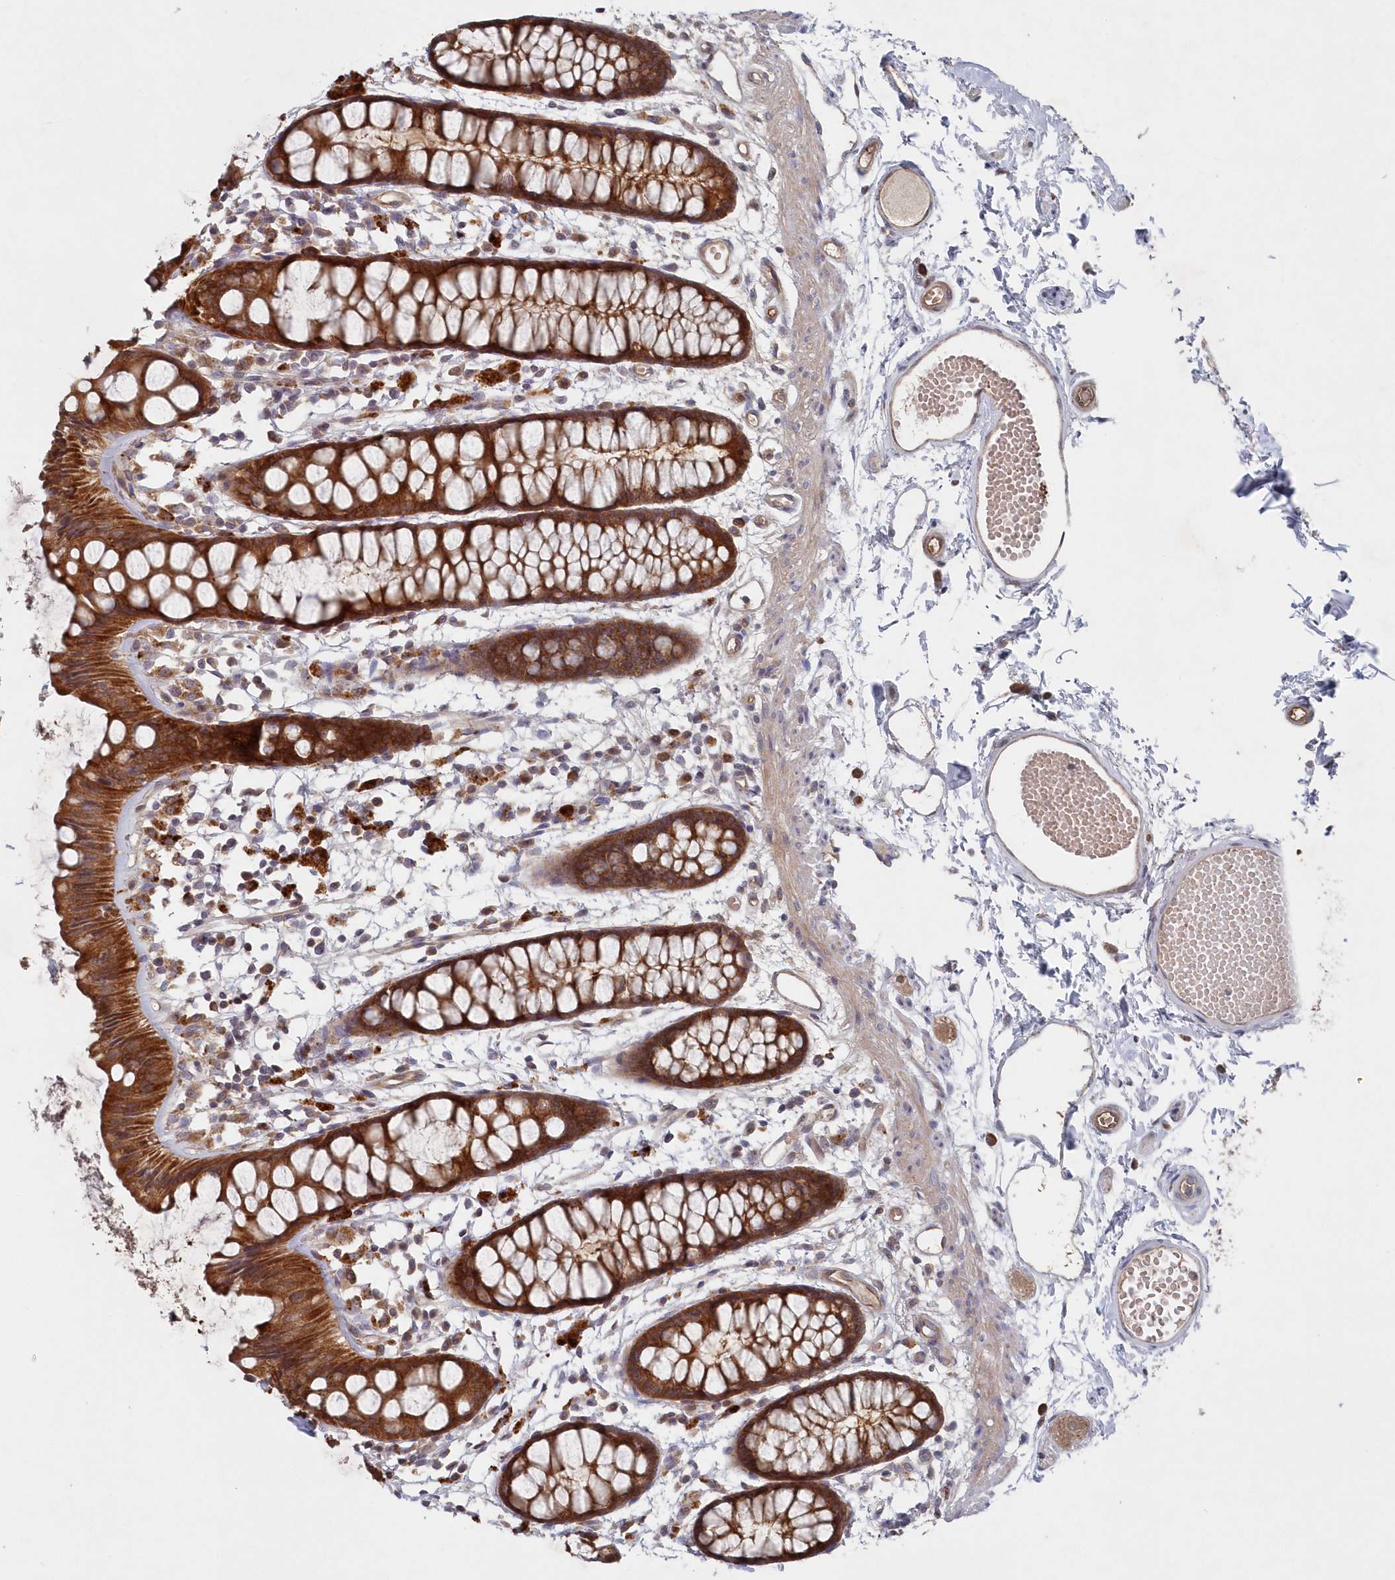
{"staining": {"intensity": "strong", "quantity": ">75%", "location": "cytoplasmic/membranous"}, "tissue": "rectum", "cell_type": "Glandular cells", "image_type": "normal", "snomed": [{"axis": "morphology", "description": "Normal tissue, NOS"}, {"axis": "topography", "description": "Rectum"}], "caption": "Strong cytoplasmic/membranous positivity for a protein is identified in about >75% of glandular cells of normal rectum using immunohistochemistry (IHC).", "gene": "ASNSD1", "patient": {"sex": "female", "age": 66}}